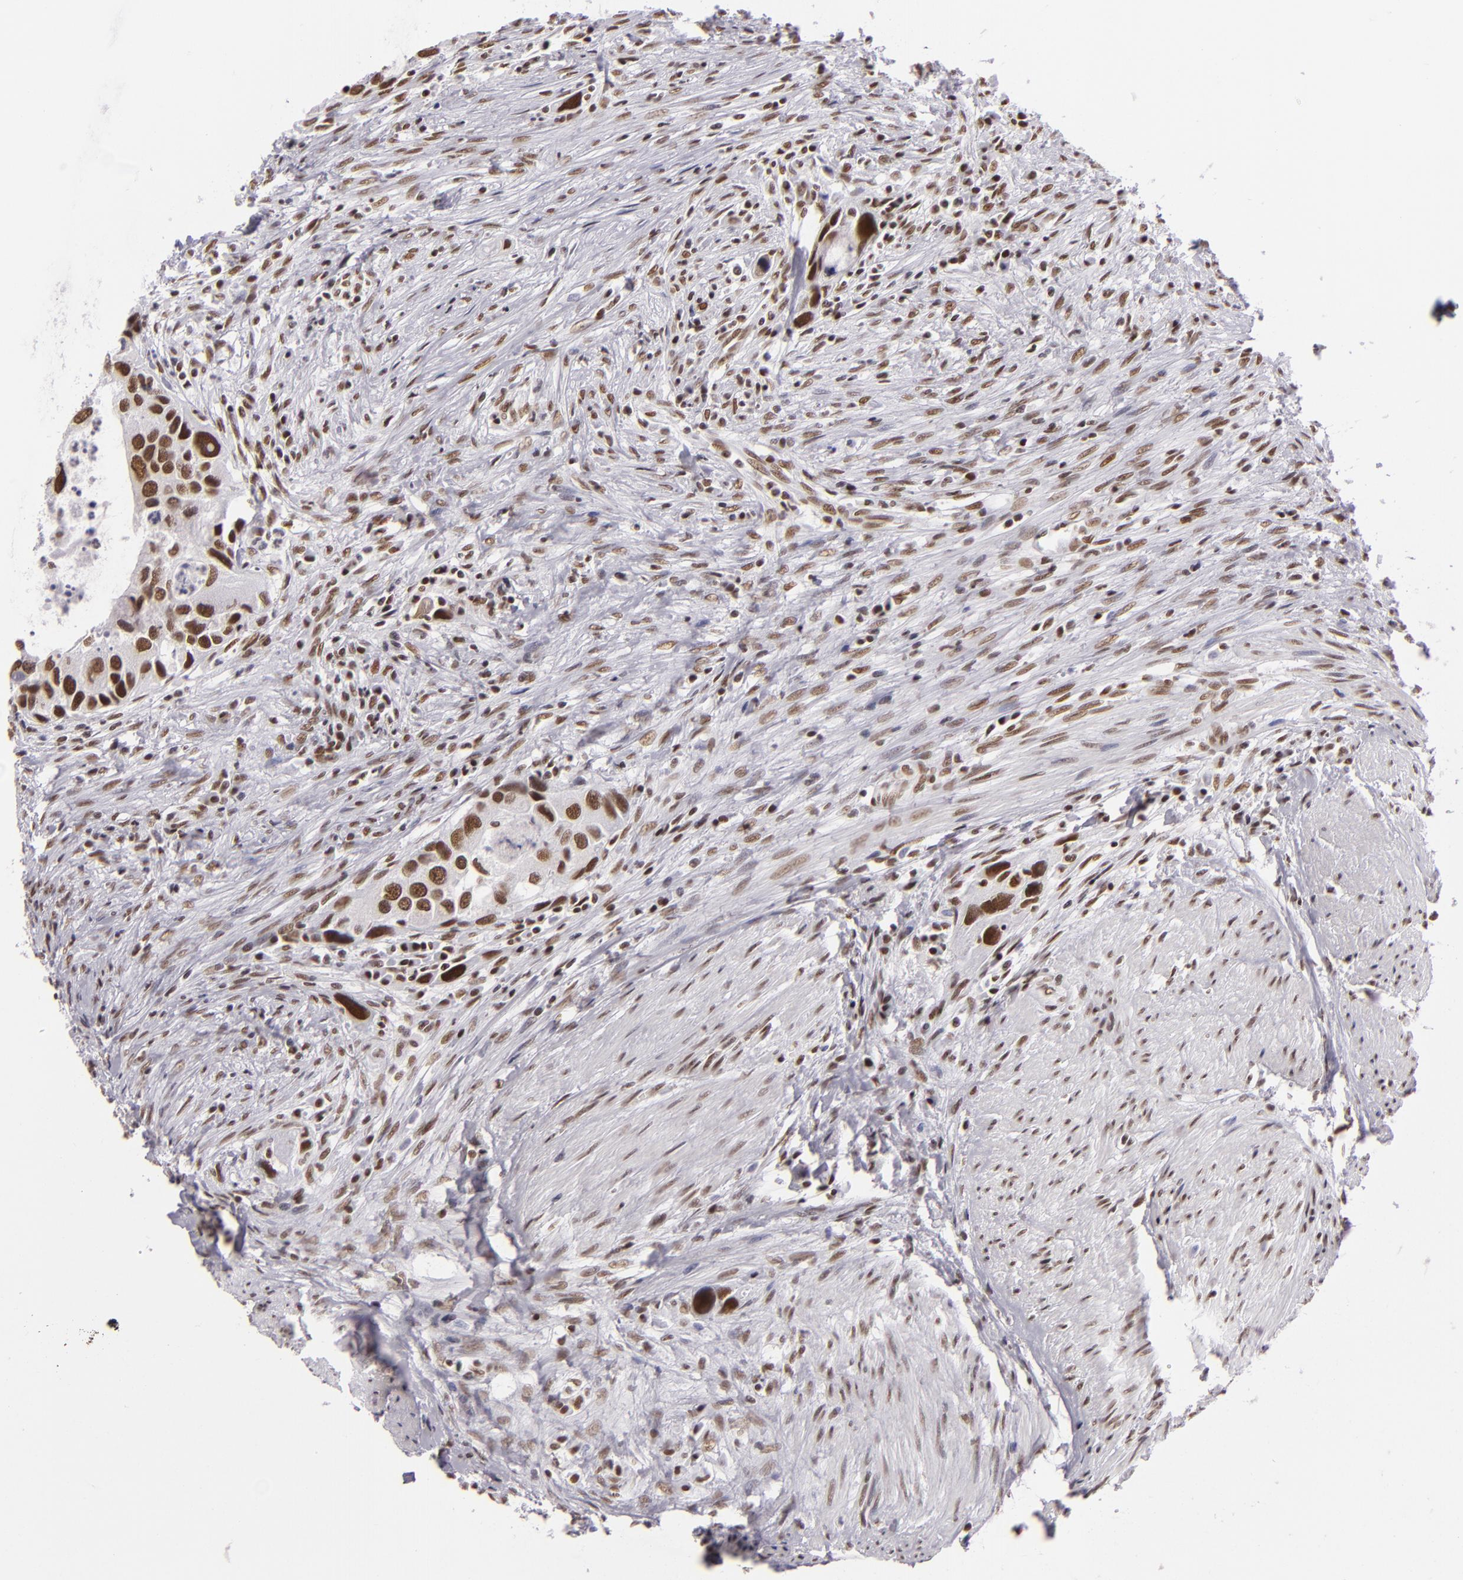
{"staining": {"intensity": "moderate", "quantity": ">75%", "location": "nuclear"}, "tissue": "urothelial cancer", "cell_type": "Tumor cells", "image_type": "cancer", "snomed": [{"axis": "morphology", "description": "Urothelial carcinoma, High grade"}, {"axis": "topography", "description": "Urinary bladder"}], "caption": "Moderate nuclear protein staining is identified in about >75% of tumor cells in urothelial cancer.", "gene": "BRD8", "patient": {"sex": "male", "age": 66}}